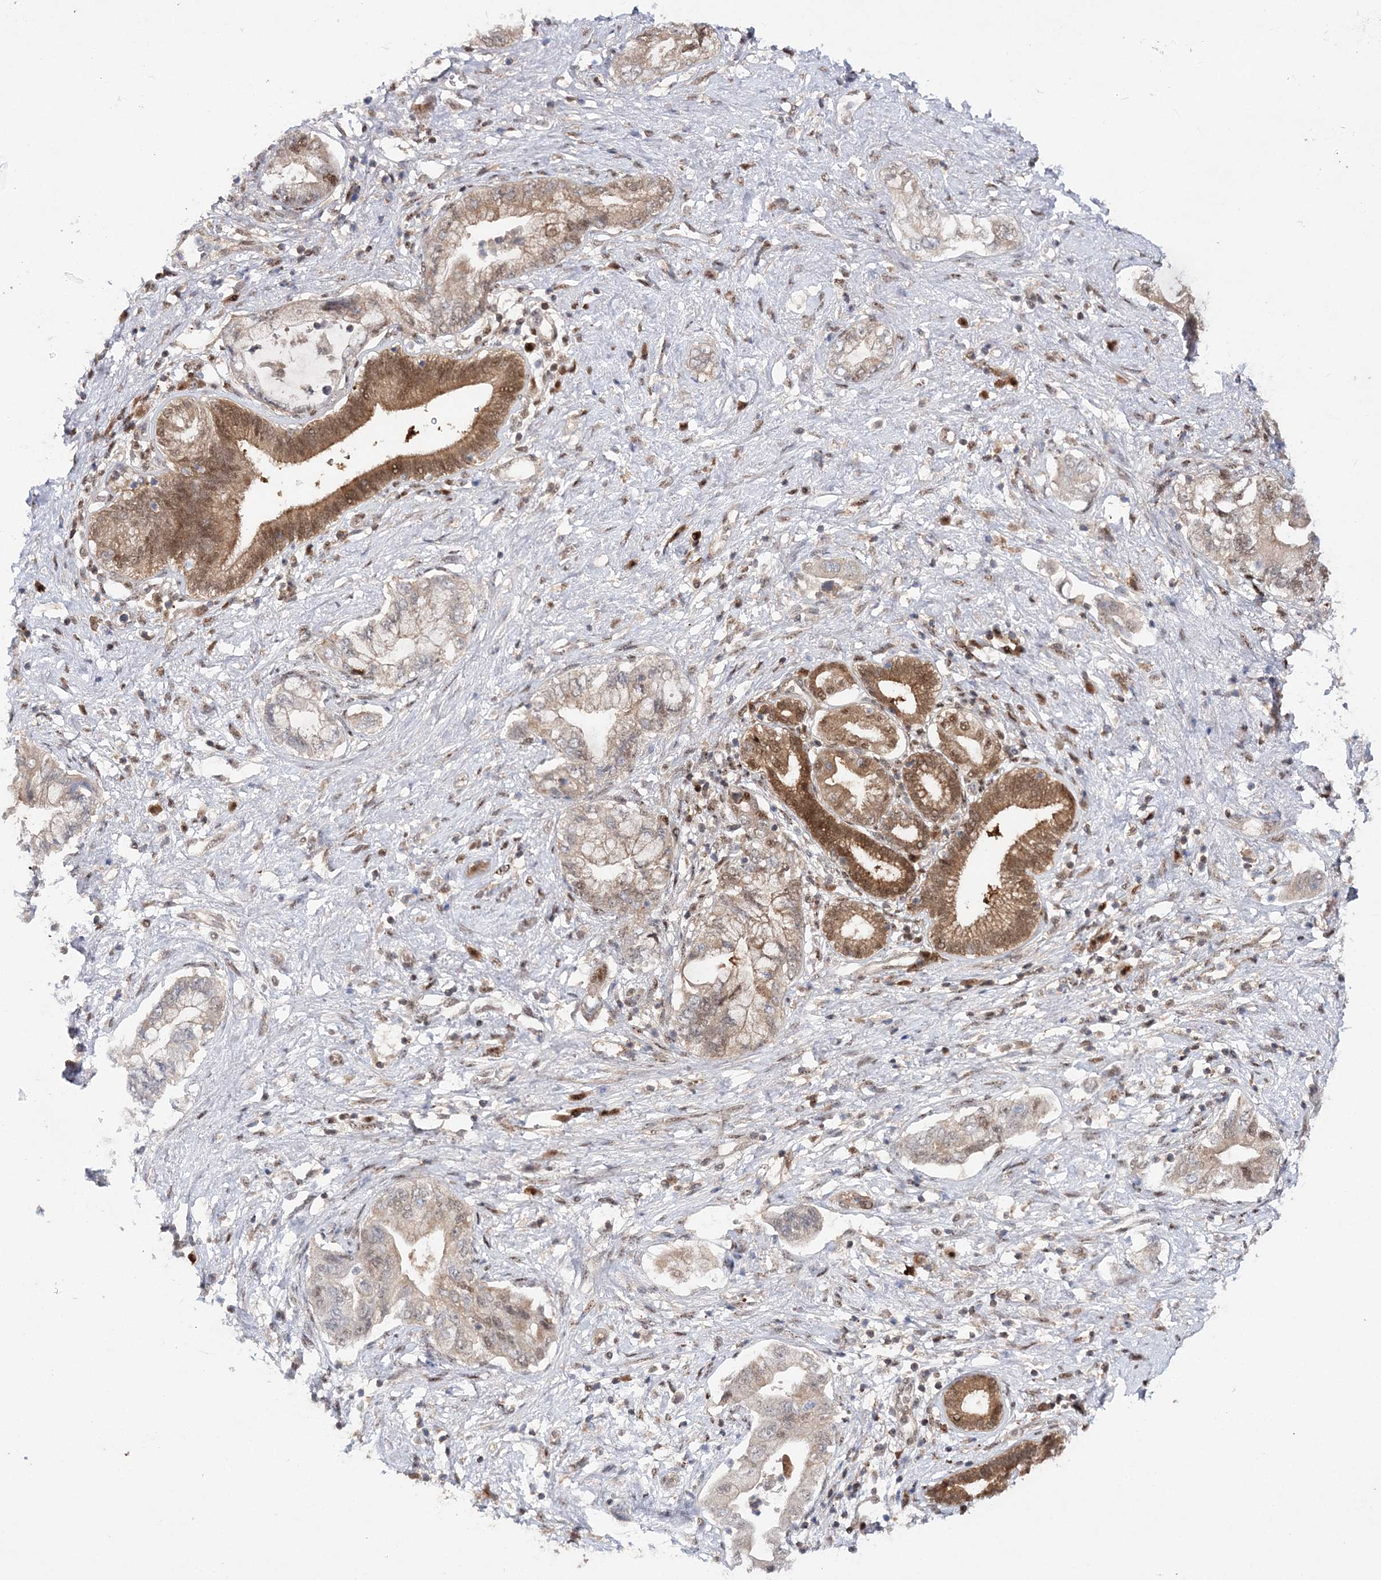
{"staining": {"intensity": "moderate", "quantity": "25%-75%", "location": "cytoplasmic/membranous,nuclear"}, "tissue": "pancreatic cancer", "cell_type": "Tumor cells", "image_type": "cancer", "snomed": [{"axis": "morphology", "description": "Adenocarcinoma, NOS"}, {"axis": "topography", "description": "Pancreas"}], "caption": "Immunohistochemistry (IHC) (DAB (3,3'-diaminobenzidine)) staining of pancreatic adenocarcinoma reveals moderate cytoplasmic/membranous and nuclear protein staining in about 25%-75% of tumor cells. (Stains: DAB in brown, nuclei in blue, Microscopy: brightfield microscopy at high magnification).", "gene": "NIF3L1", "patient": {"sex": "female", "age": 73}}